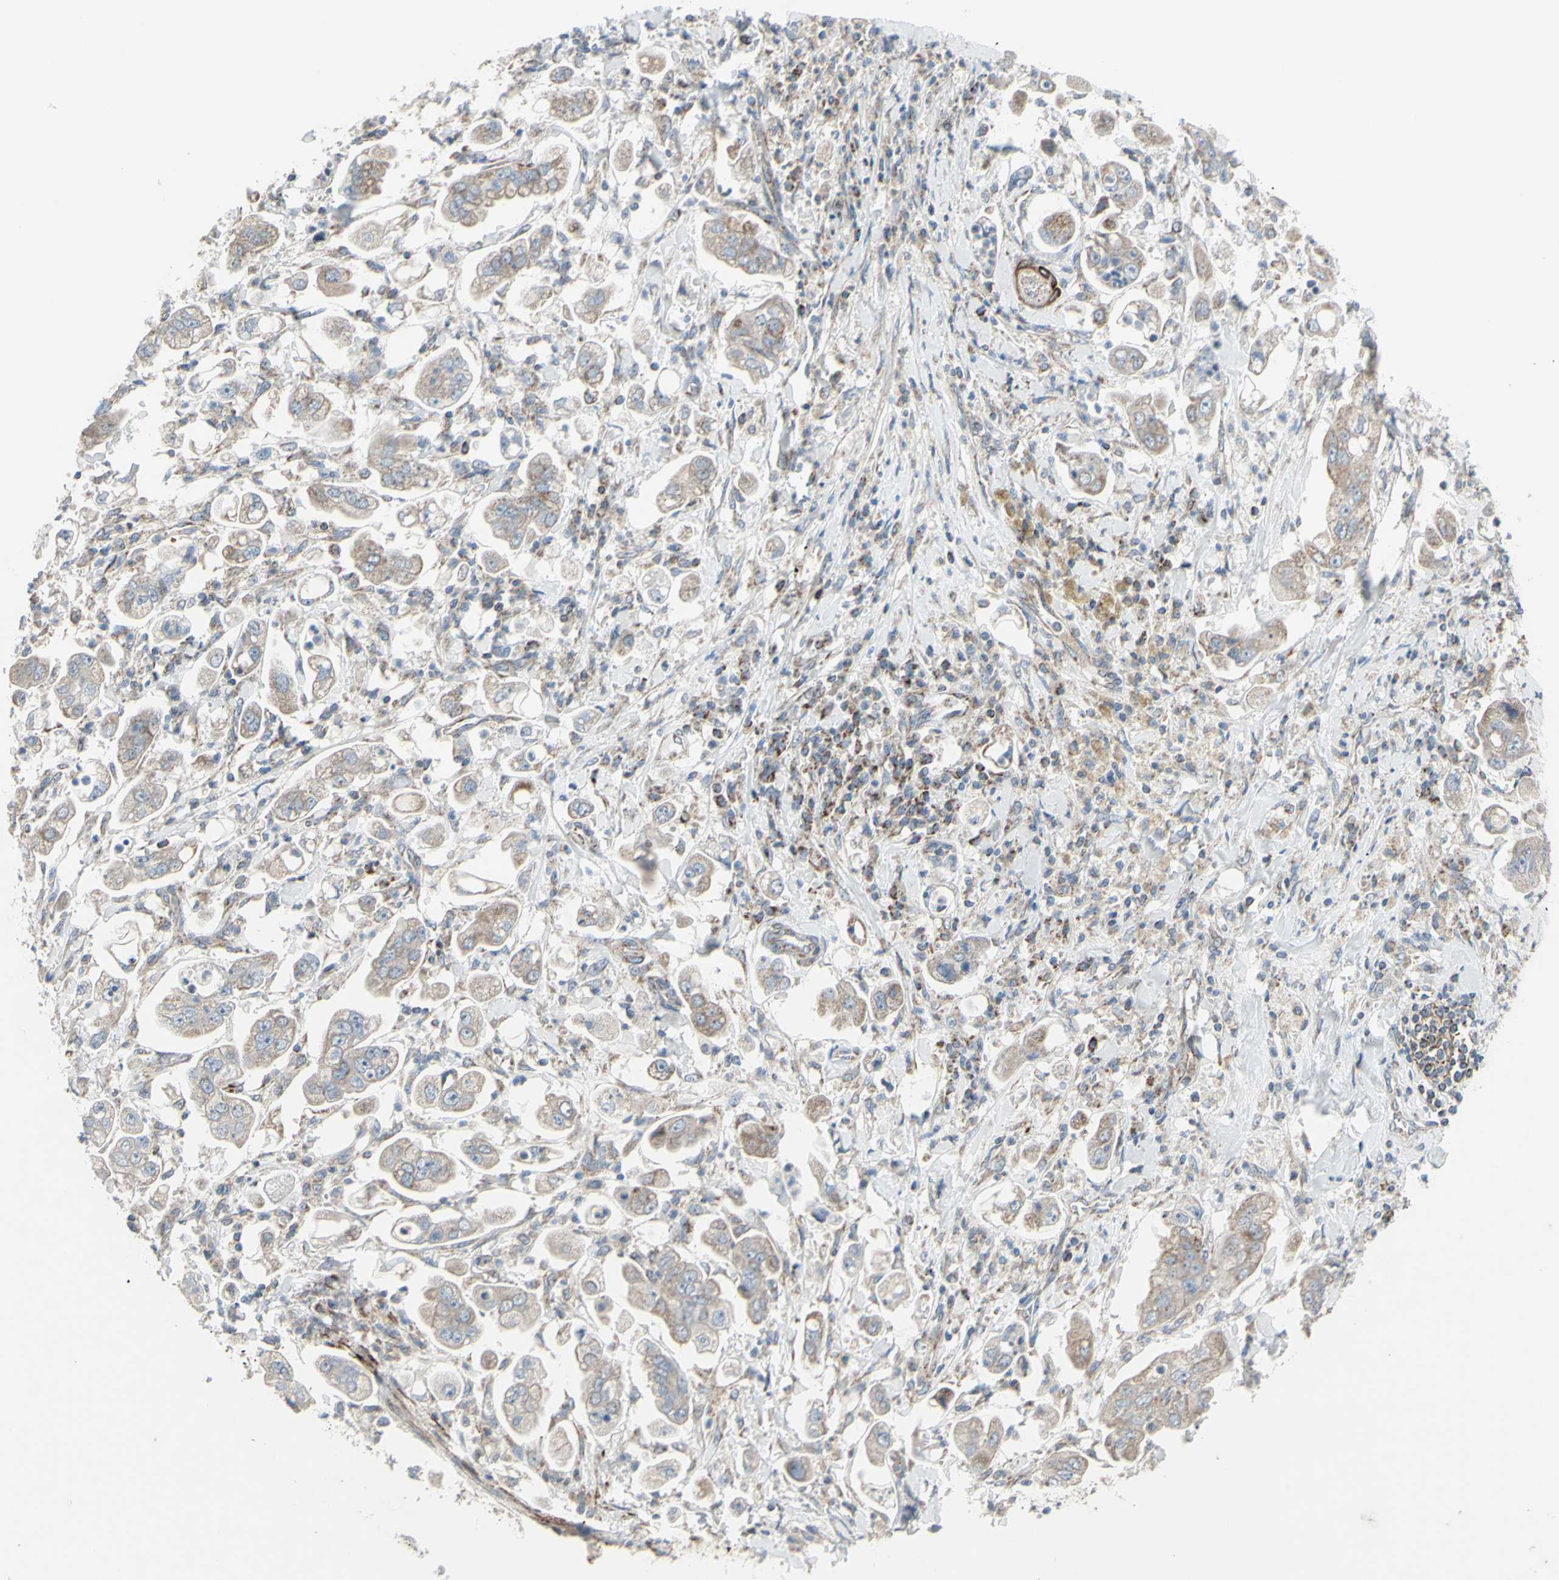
{"staining": {"intensity": "weak", "quantity": "25%-75%", "location": "cytoplasmic/membranous"}, "tissue": "stomach cancer", "cell_type": "Tumor cells", "image_type": "cancer", "snomed": [{"axis": "morphology", "description": "Adenocarcinoma, NOS"}, {"axis": "topography", "description": "Stomach"}], "caption": "IHC of adenocarcinoma (stomach) demonstrates low levels of weak cytoplasmic/membranous positivity in approximately 25%-75% of tumor cells.", "gene": "FAM171B", "patient": {"sex": "male", "age": 62}}